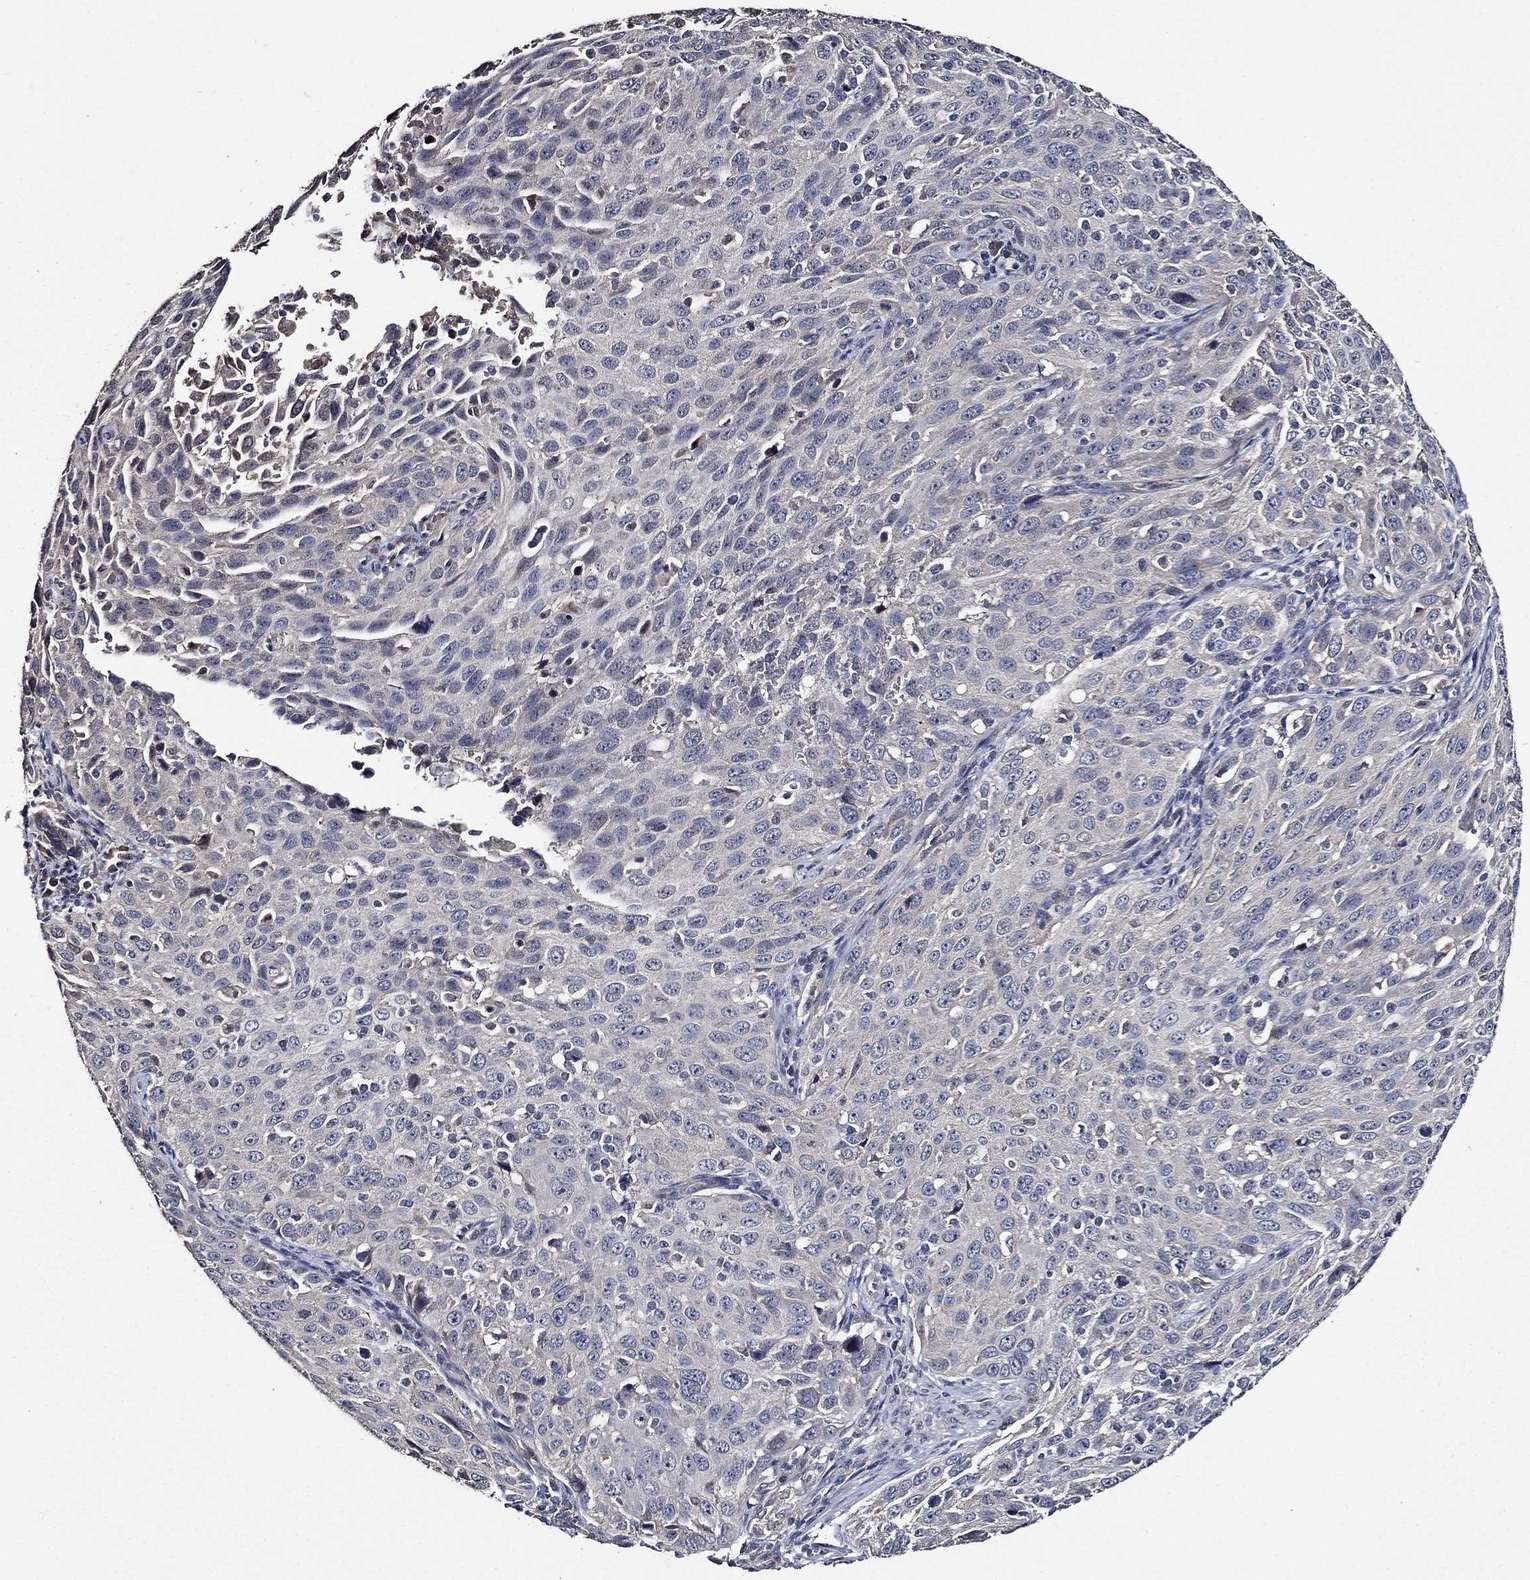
{"staining": {"intensity": "negative", "quantity": "none", "location": "none"}, "tissue": "cervical cancer", "cell_type": "Tumor cells", "image_type": "cancer", "snomed": [{"axis": "morphology", "description": "Squamous cell carcinoma, NOS"}, {"axis": "topography", "description": "Cervix"}], "caption": "Immunohistochemistry (IHC) photomicrograph of neoplastic tissue: cervical squamous cell carcinoma stained with DAB (3,3'-diaminobenzidine) reveals no significant protein positivity in tumor cells.", "gene": "HAP1", "patient": {"sex": "female", "age": 26}}